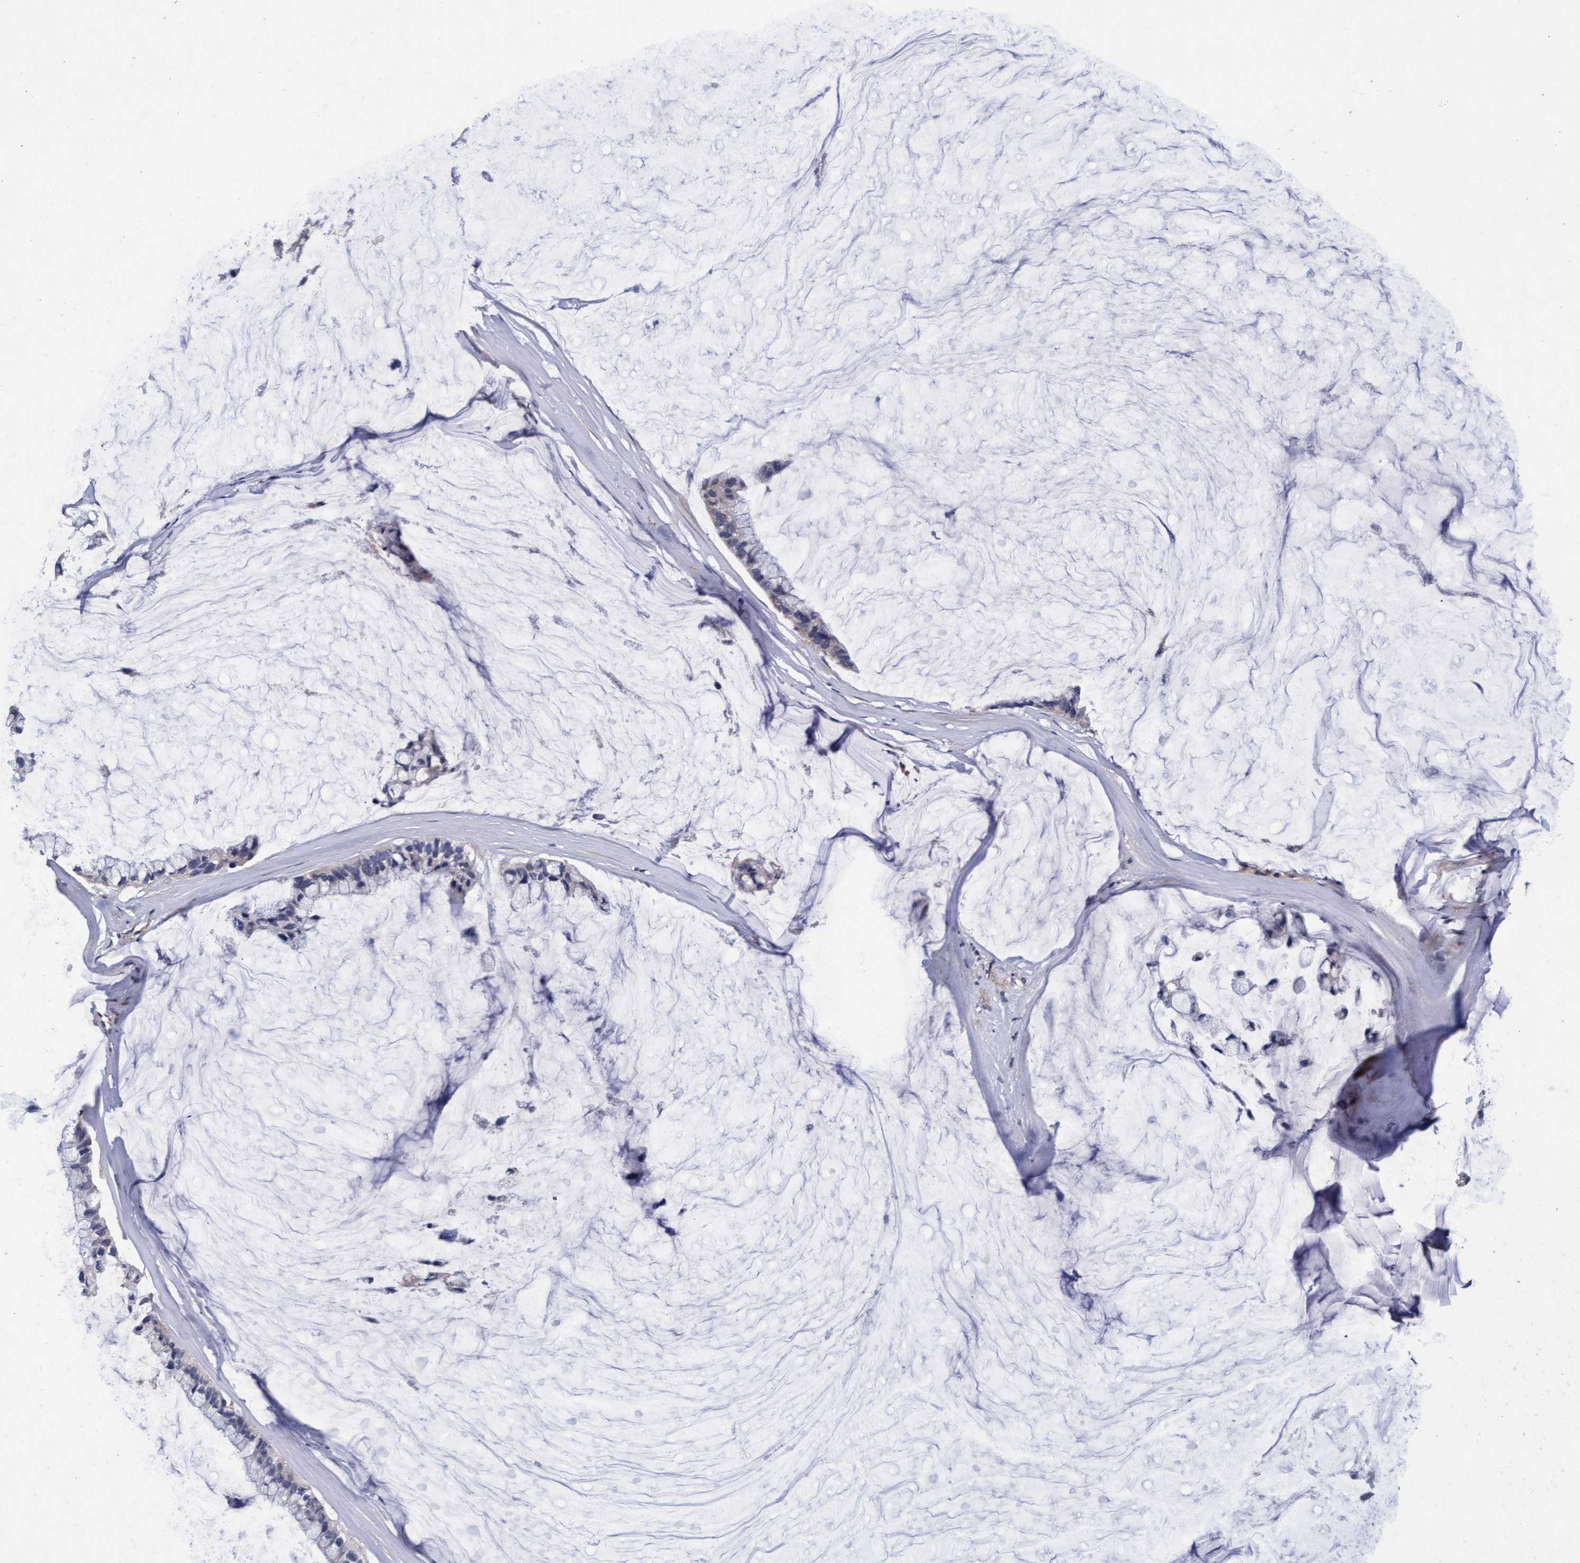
{"staining": {"intensity": "negative", "quantity": "none", "location": "none"}, "tissue": "ovarian cancer", "cell_type": "Tumor cells", "image_type": "cancer", "snomed": [{"axis": "morphology", "description": "Cystadenocarcinoma, mucinous, NOS"}, {"axis": "topography", "description": "Ovary"}], "caption": "Immunohistochemistry micrograph of human ovarian cancer (mucinous cystadenocarcinoma) stained for a protein (brown), which shows no positivity in tumor cells. (DAB IHC, high magnification).", "gene": "CPQ", "patient": {"sex": "female", "age": 39}}